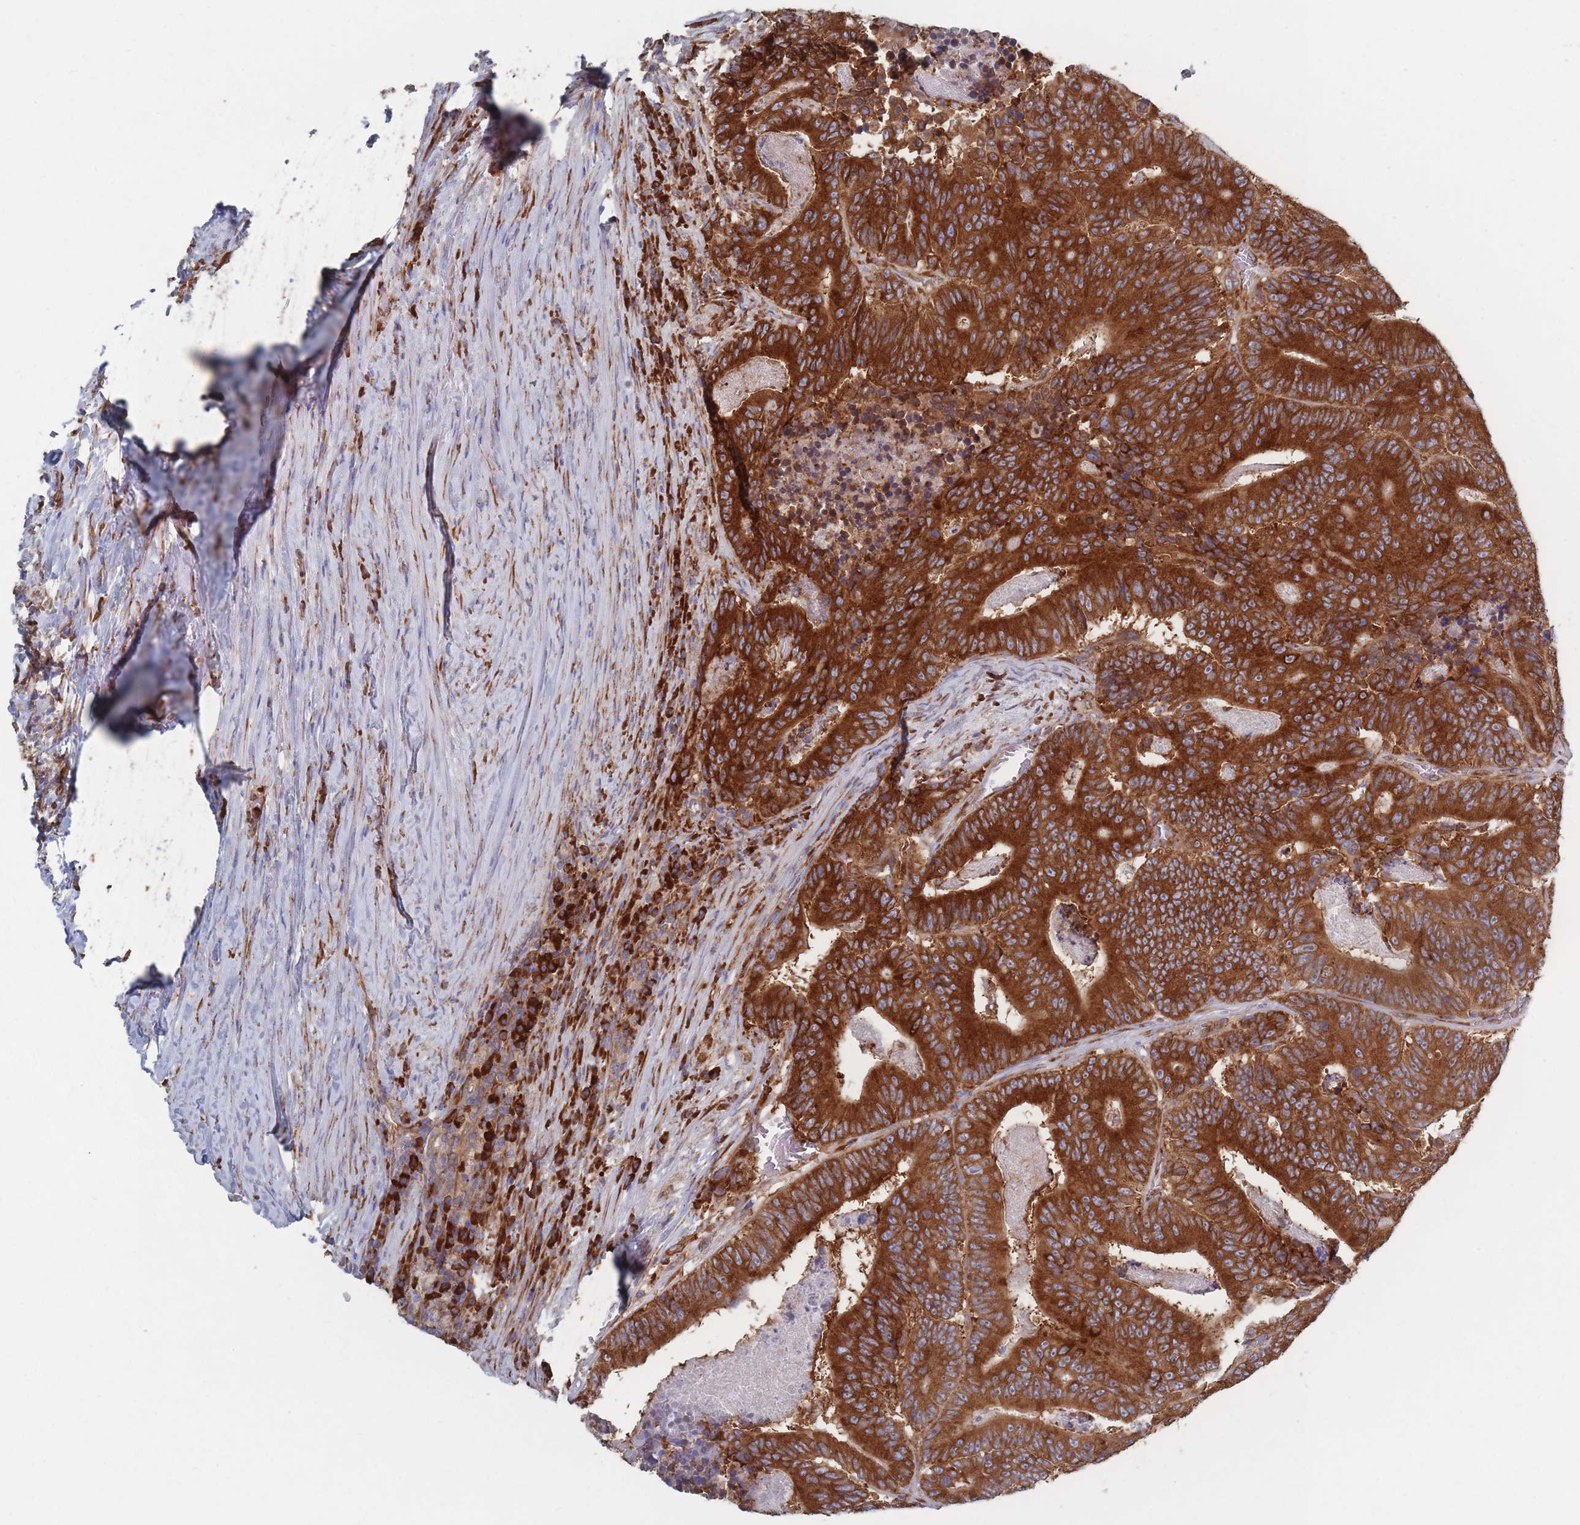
{"staining": {"intensity": "strong", "quantity": ">75%", "location": "cytoplasmic/membranous"}, "tissue": "colorectal cancer", "cell_type": "Tumor cells", "image_type": "cancer", "snomed": [{"axis": "morphology", "description": "Adenocarcinoma, NOS"}, {"axis": "topography", "description": "Colon"}], "caption": "About >75% of tumor cells in human colorectal cancer show strong cytoplasmic/membranous protein staining as visualized by brown immunohistochemical staining.", "gene": "EEF1B2", "patient": {"sex": "male", "age": 83}}